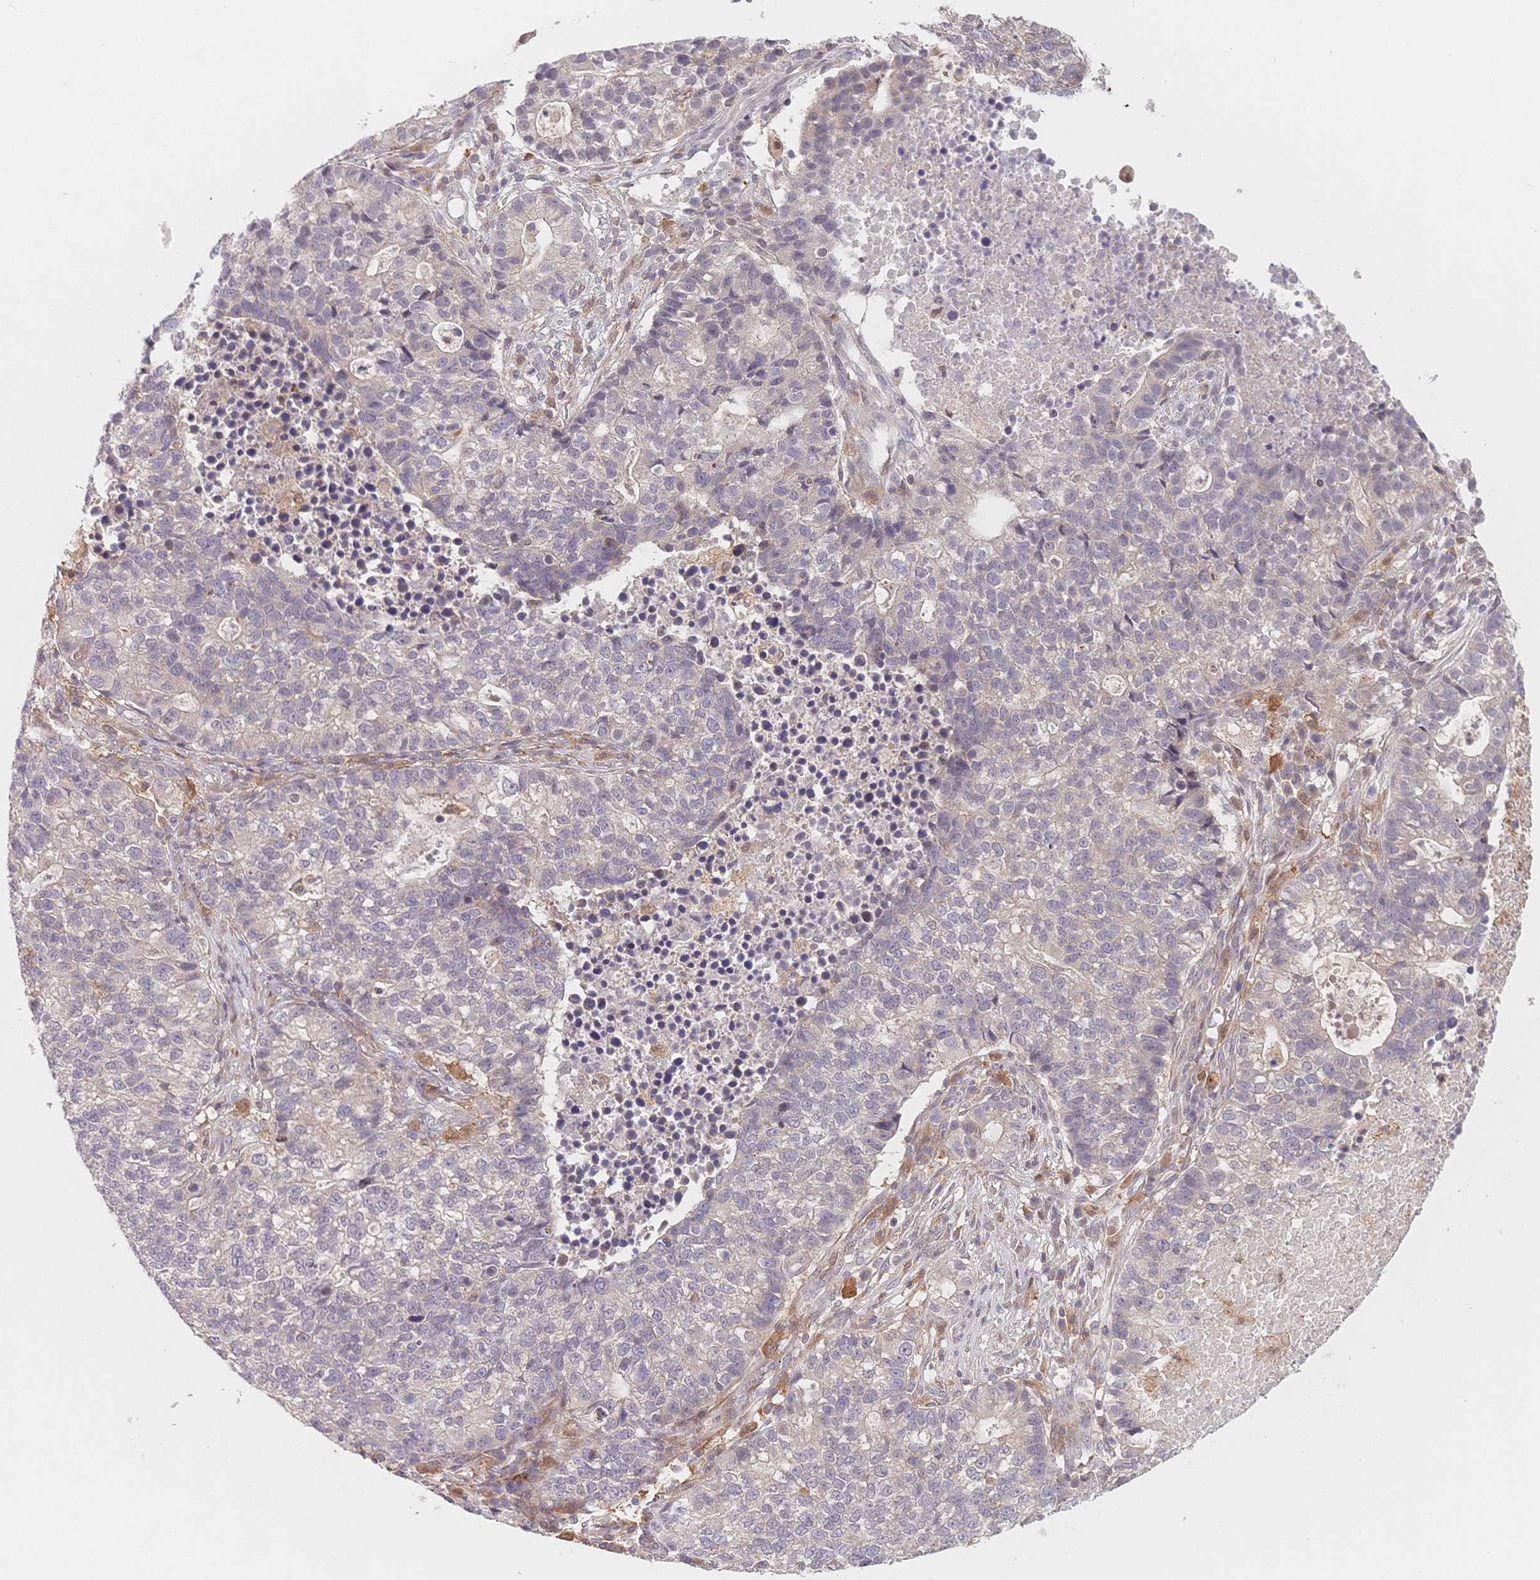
{"staining": {"intensity": "negative", "quantity": "none", "location": "none"}, "tissue": "lung cancer", "cell_type": "Tumor cells", "image_type": "cancer", "snomed": [{"axis": "morphology", "description": "Adenocarcinoma, NOS"}, {"axis": "topography", "description": "Lung"}], "caption": "An immunohistochemistry histopathology image of lung adenocarcinoma is shown. There is no staining in tumor cells of lung adenocarcinoma.", "gene": "C12orf75", "patient": {"sex": "male", "age": 57}}